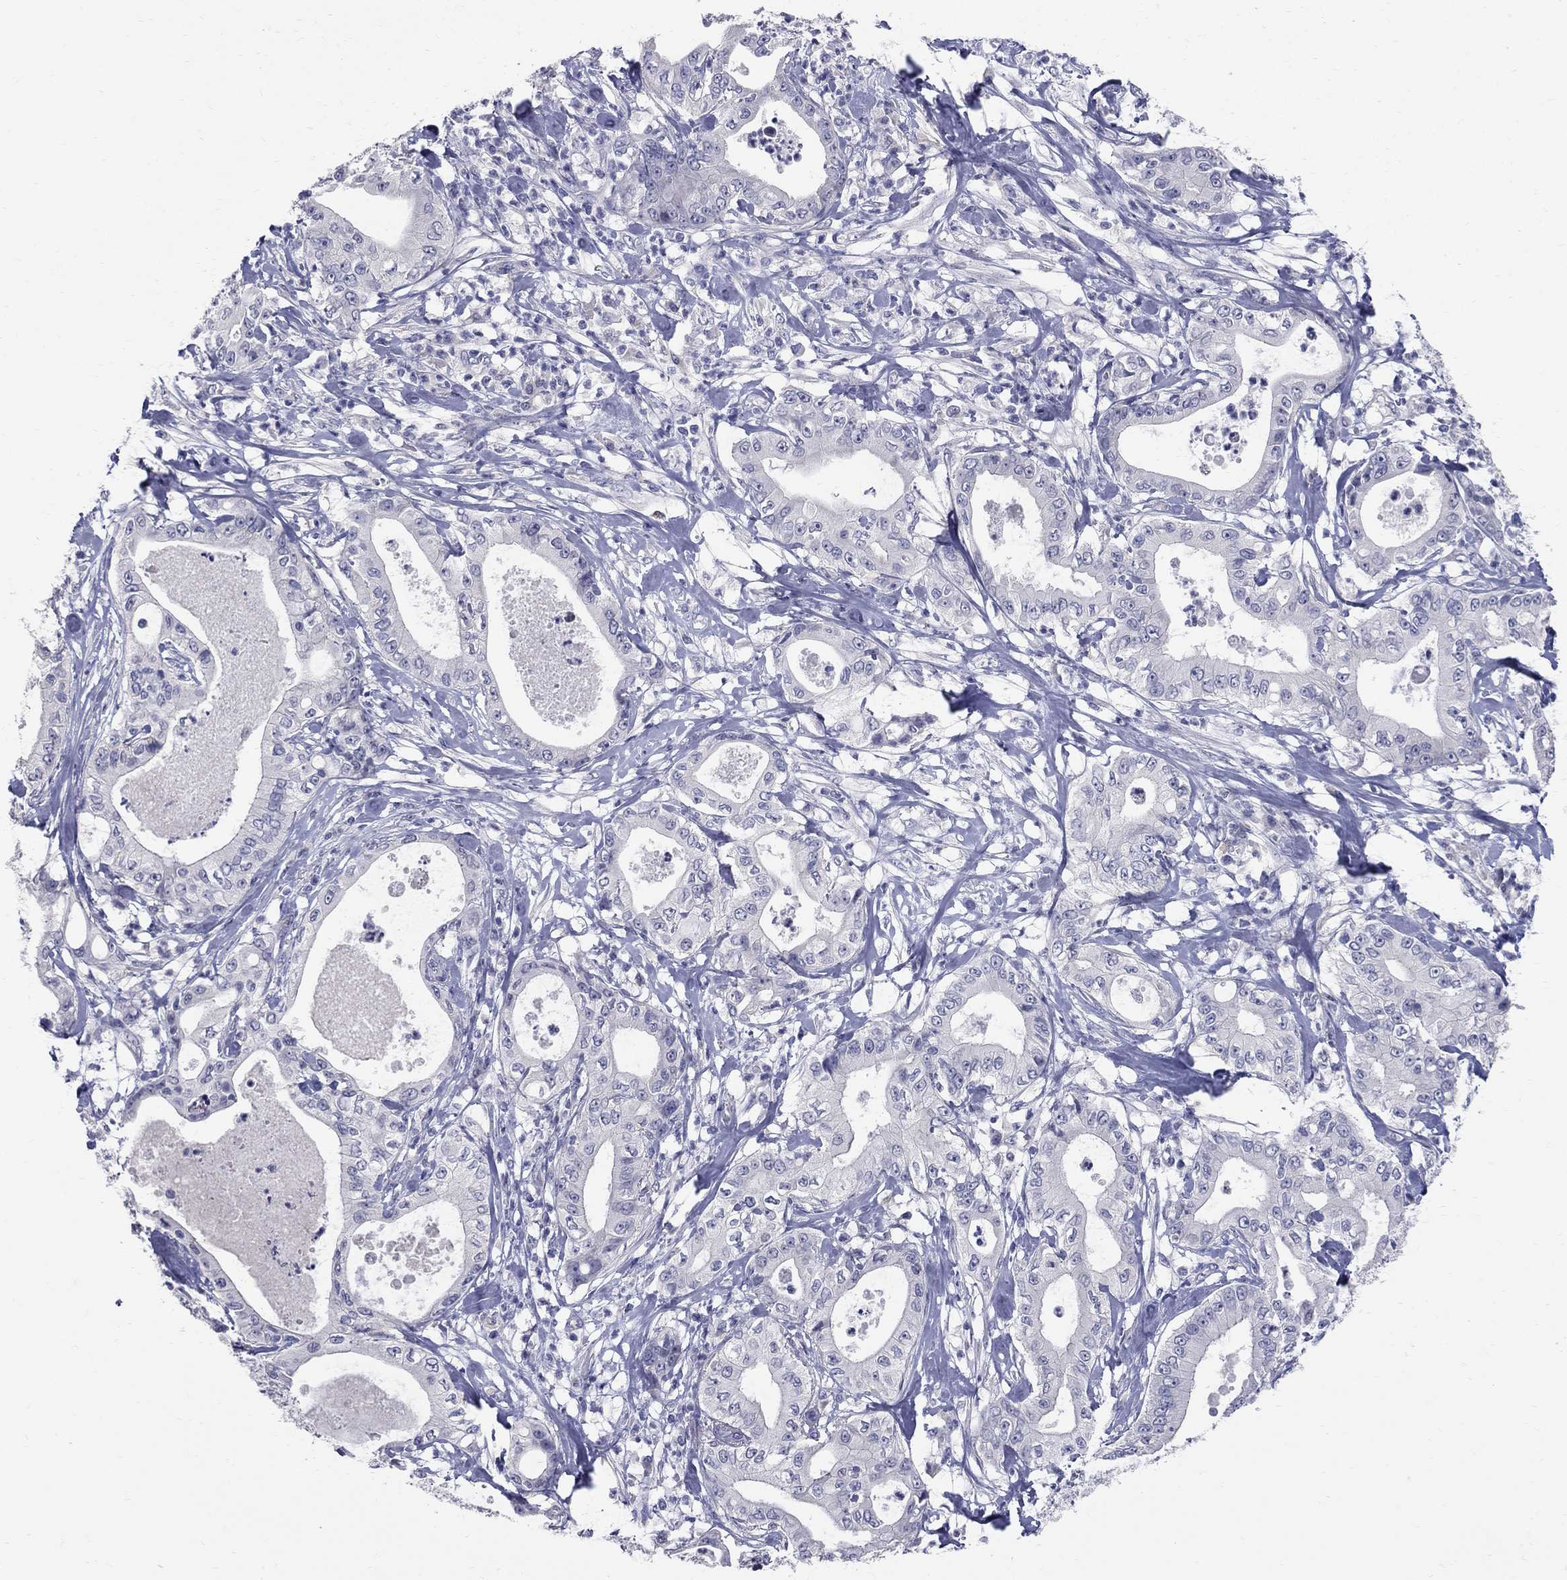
{"staining": {"intensity": "negative", "quantity": "none", "location": "none"}, "tissue": "pancreatic cancer", "cell_type": "Tumor cells", "image_type": "cancer", "snomed": [{"axis": "morphology", "description": "Adenocarcinoma, NOS"}, {"axis": "topography", "description": "Pancreas"}], "caption": "Micrograph shows no protein expression in tumor cells of adenocarcinoma (pancreatic) tissue.", "gene": "TP53TG5", "patient": {"sex": "male", "age": 71}}